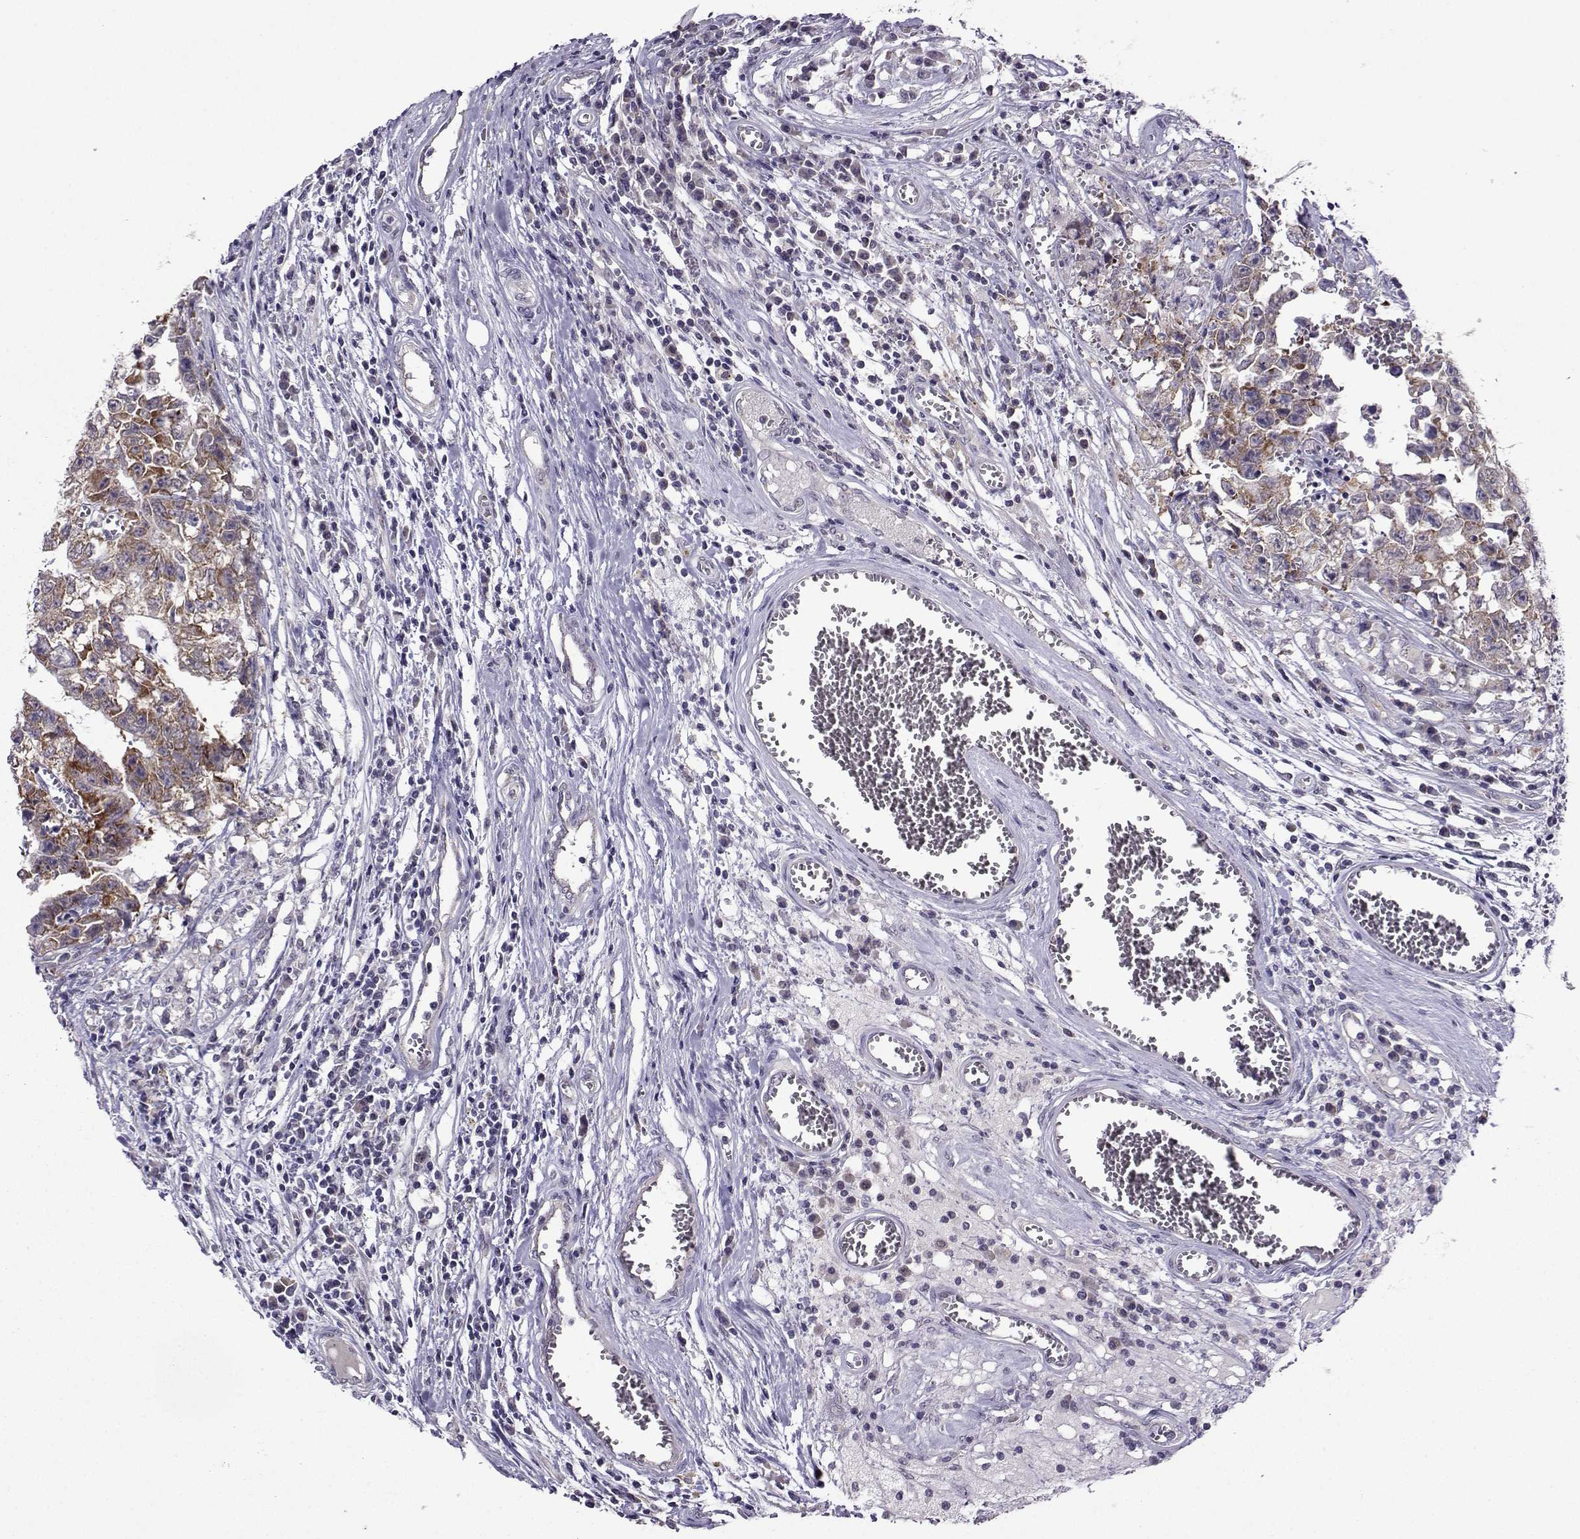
{"staining": {"intensity": "moderate", "quantity": "25%-75%", "location": "cytoplasmic/membranous"}, "tissue": "testis cancer", "cell_type": "Tumor cells", "image_type": "cancer", "snomed": [{"axis": "morphology", "description": "Carcinoma, Embryonal, NOS"}, {"axis": "topography", "description": "Testis"}], "caption": "Approximately 25%-75% of tumor cells in testis cancer (embryonal carcinoma) show moderate cytoplasmic/membranous protein expression as visualized by brown immunohistochemical staining.", "gene": "DDX20", "patient": {"sex": "male", "age": 36}}